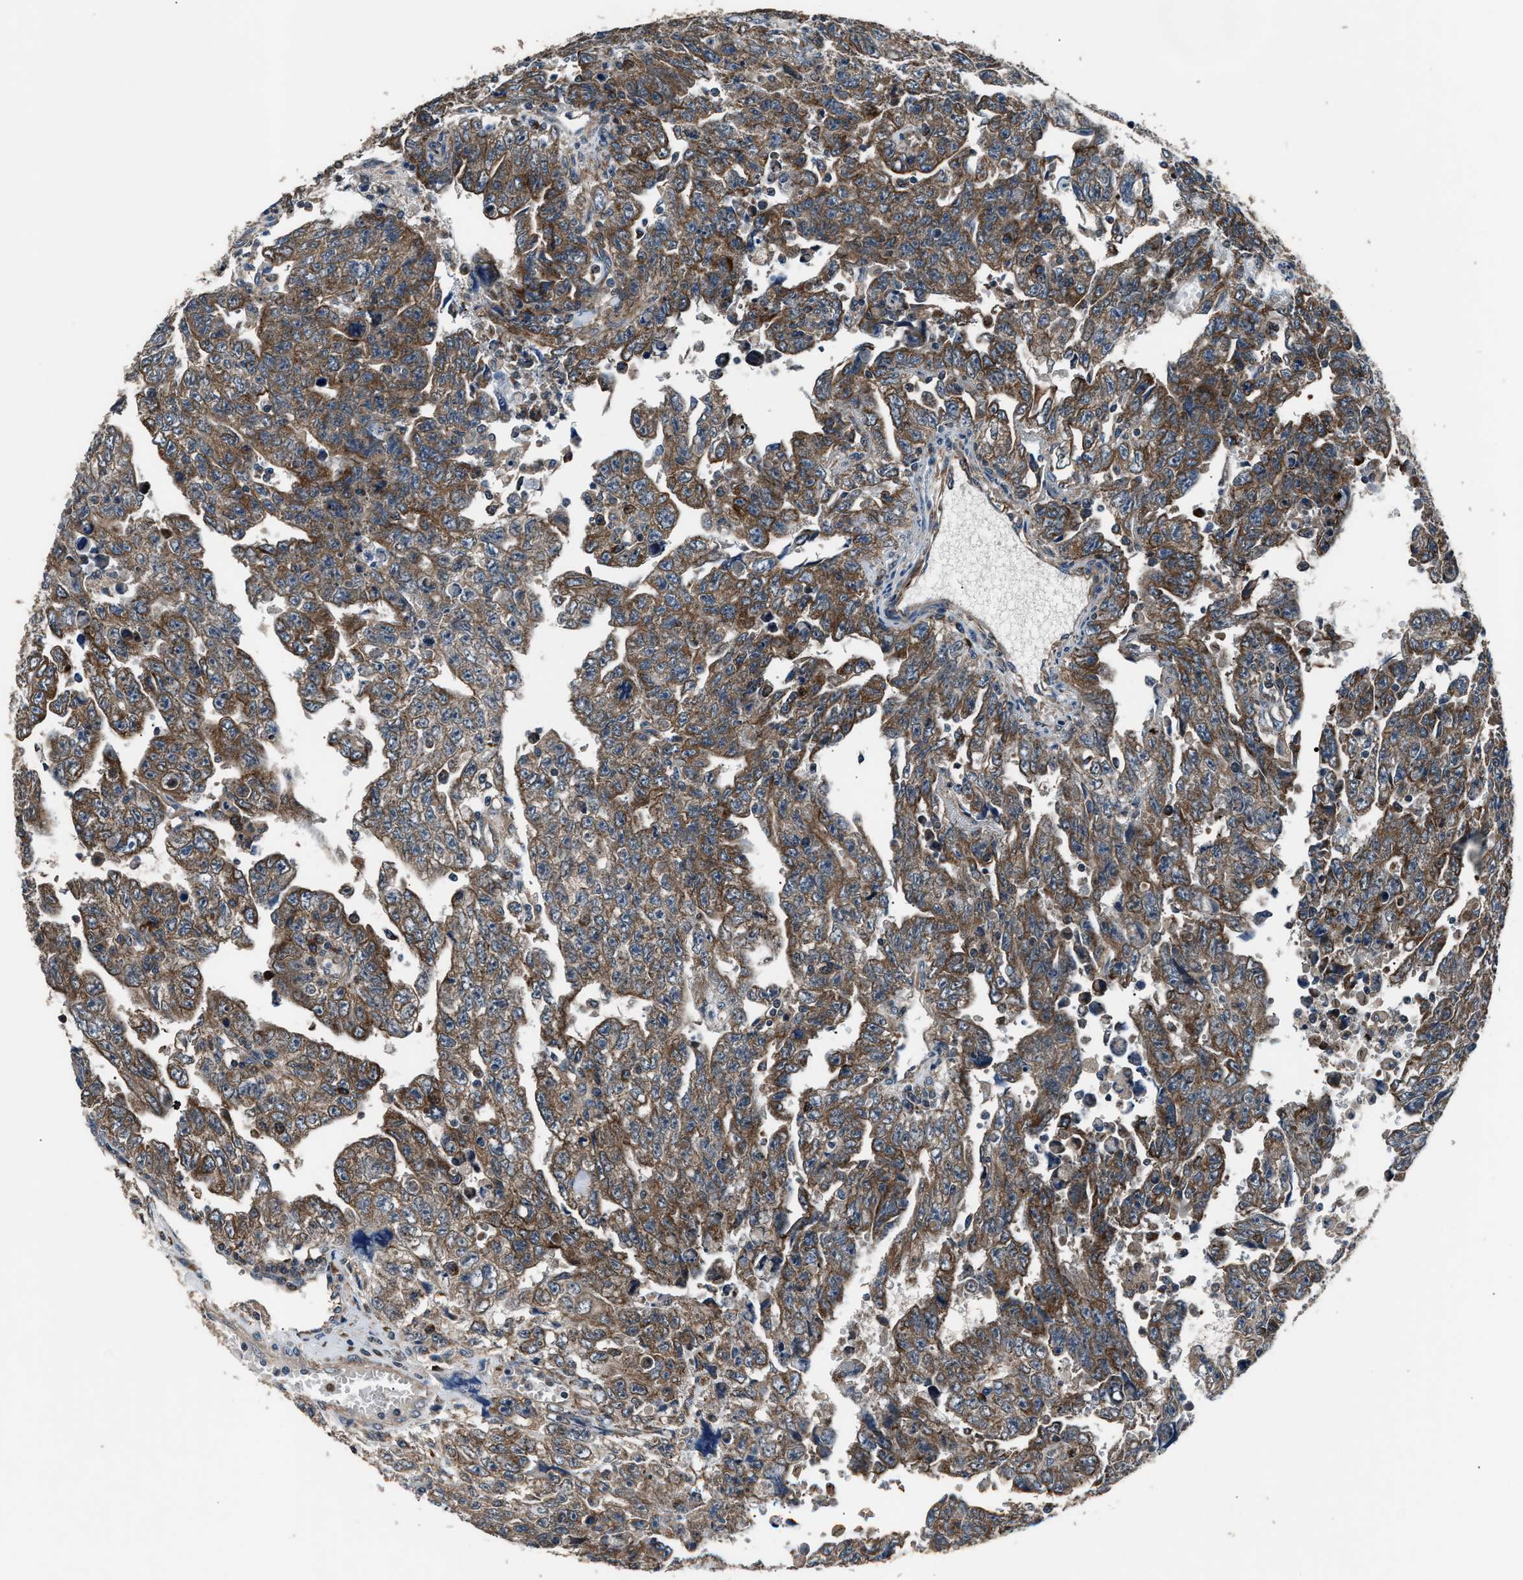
{"staining": {"intensity": "strong", "quantity": ">75%", "location": "cytoplasmic/membranous"}, "tissue": "testis cancer", "cell_type": "Tumor cells", "image_type": "cancer", "snomed": [{"axis": "morphology", "description": "Carcinoma, Embryonal, NOS"}, {"axis": "topography", "description": "Testis"}], "caption": "Embryonal carcinoma (testis) stained with DAB immunohistochemistry exhibits high levels of strong cytoplasmic/membranous staining in about >75% of tumor cells.", "gene": "IMPDH2", "patient": {"sex": "male", "age": 28}}